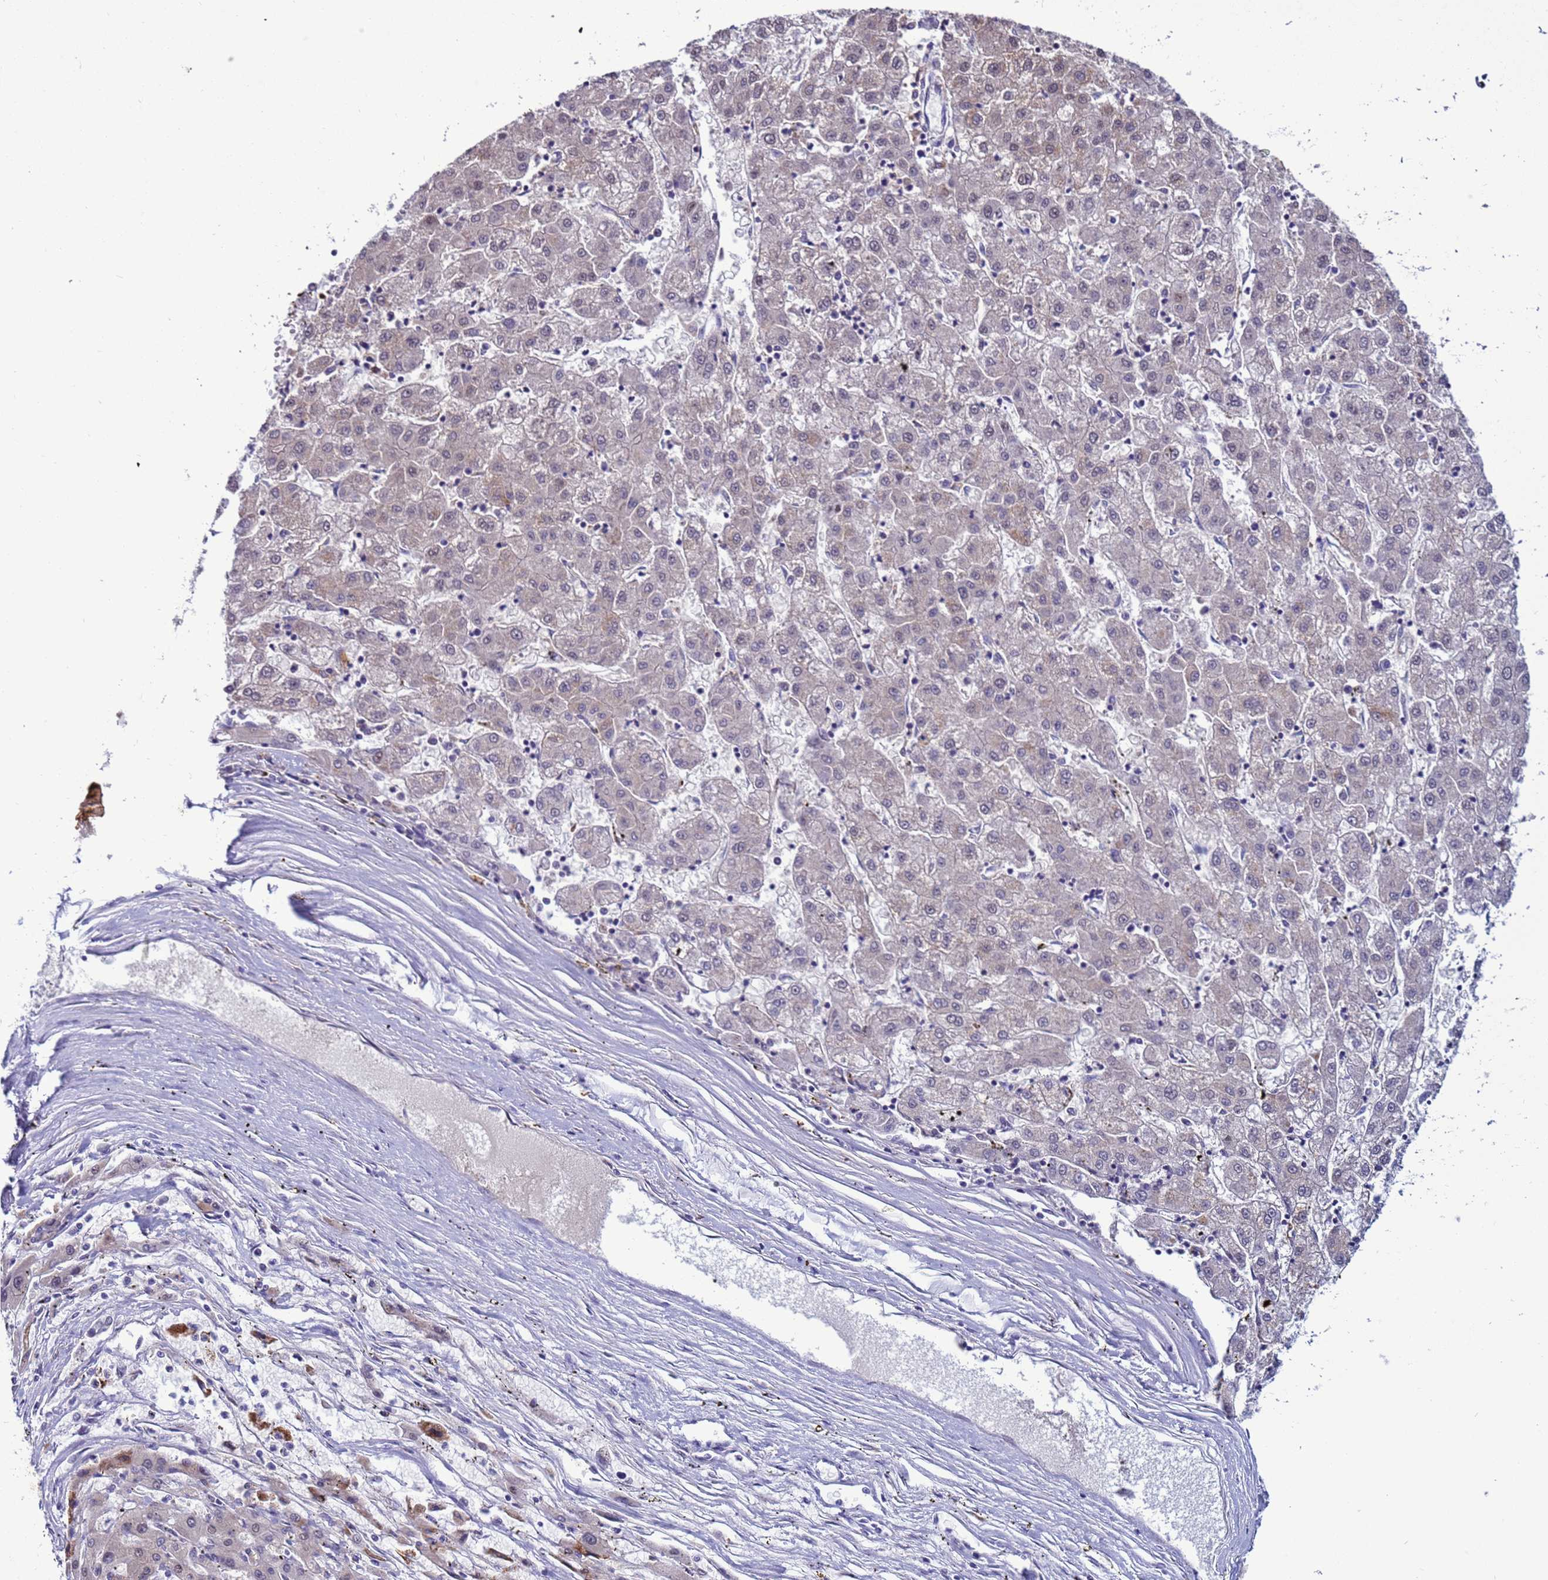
{"staining": {"intensity": "moderate", "quantity": "<25%", "location": "cytoplasmic/membranous"}, "tissue": "liver cancer", "cell_type": "Tumor cells", "image_type": "cancer", "snomed": [{"axis": "morphology", "description": "Carcinoma, Hepatocellular, NOS"}, {"axis": "topography", "description": "Liver"}], "caption": "DAB (3,3'-diaminobenzidine) immunohistochemical staining of liver hepatocellular carcinoma exhibits moderate cytoplasmic/membranous protein expression in approximately <25% of tumor cells. (DAB (3,3'-diaminobenzidine) IHC with brightfield microscopy, high magnification).", "gene": "NAT2", "patient": {"sex": "male", "age": 72}}